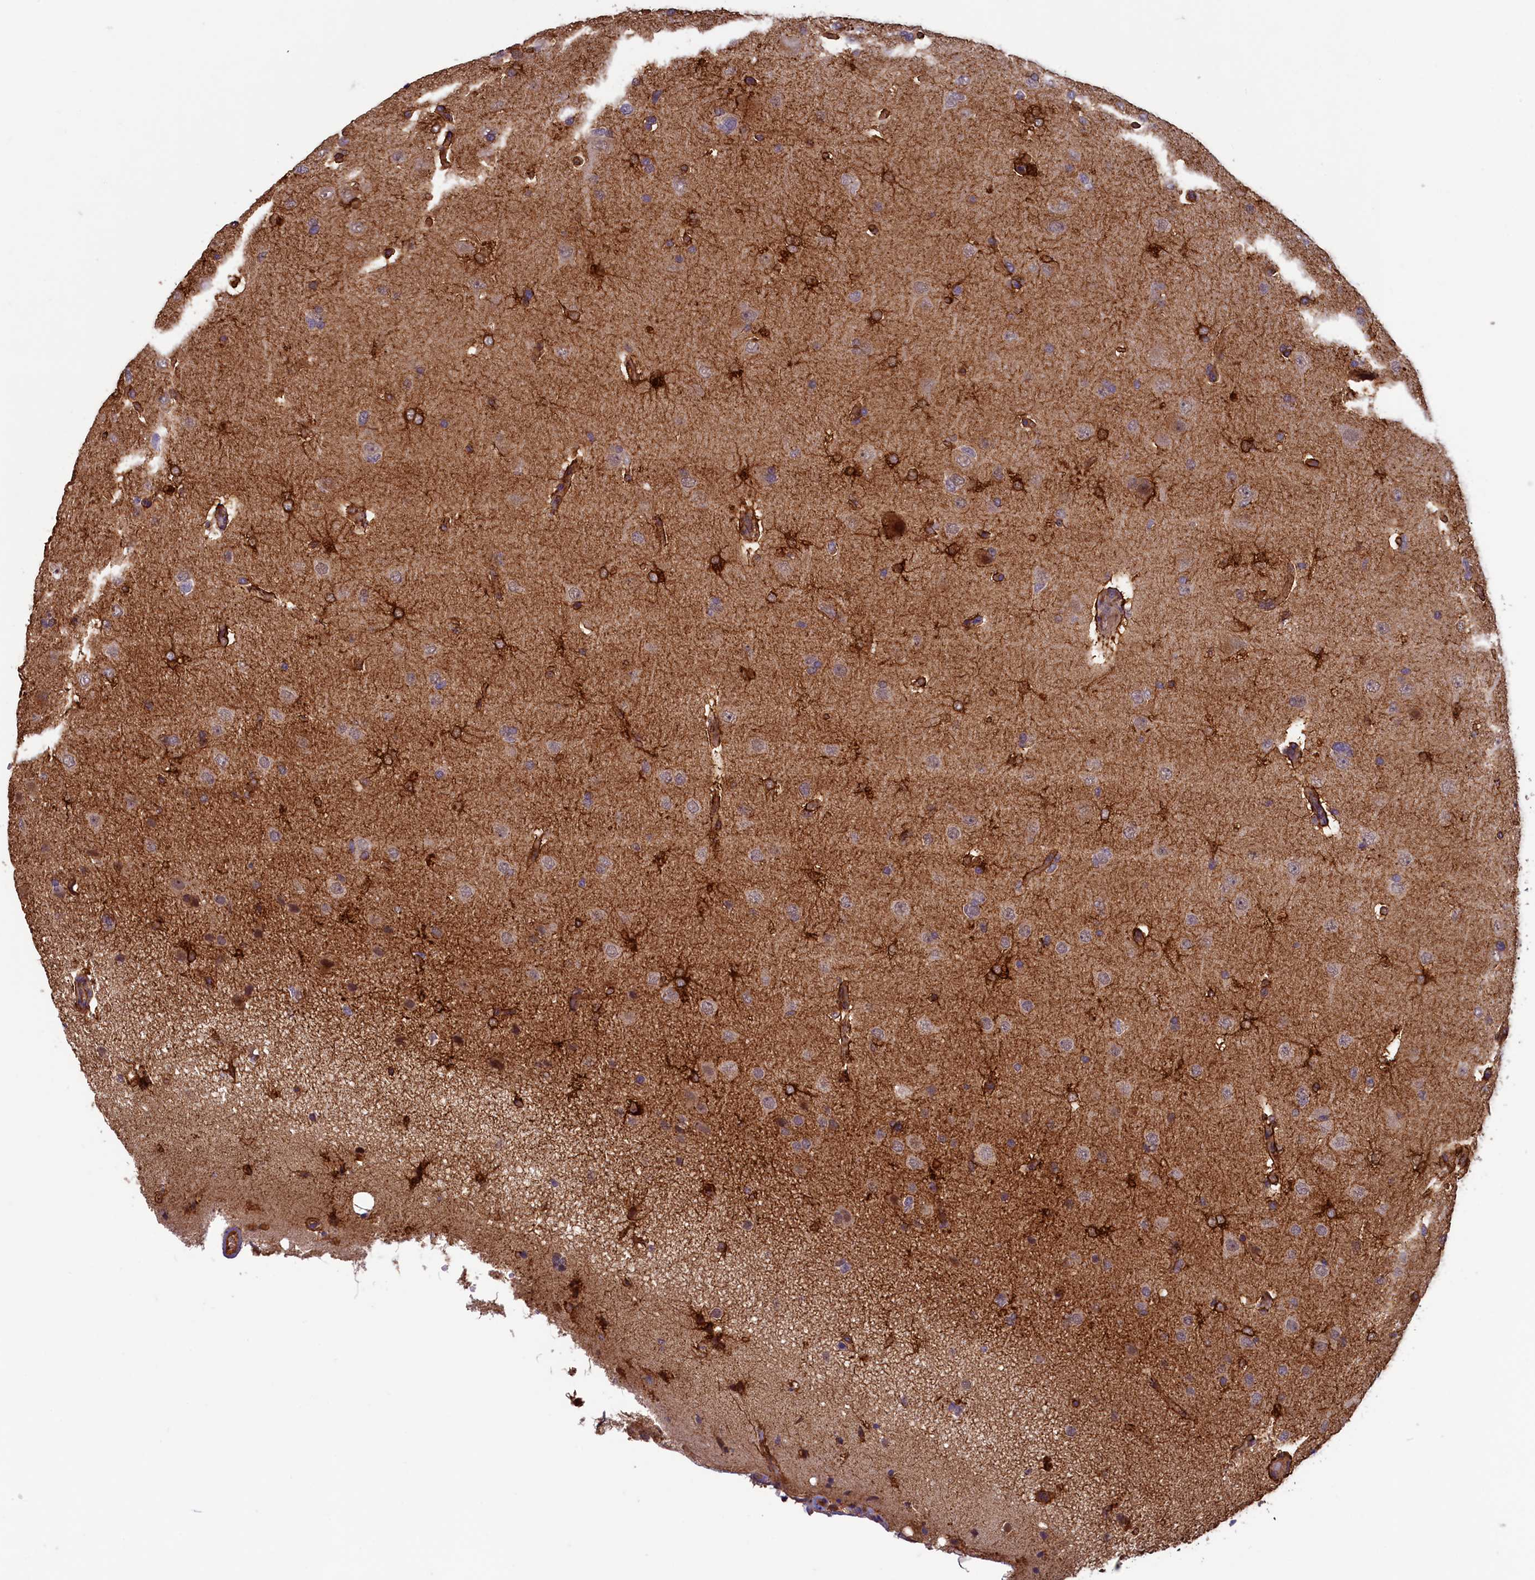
{"staining": {"intensity": "moderate", "quantity": "<25%", "location": "cytoplasmic/membranous"}, "tissue": "glioma", "cell_type": "Tumor cells", "image_type": "cancer", "snomed": [{"axis": "morphology", "description": "Glioma, malignant, High grade"}, {"axis": "topography", "description": "Brain"}], "caption": "Immunohistochemistry (IHC) histopathology image of neoplastic tissue: human glioma stained using IHC shows low levels of moderate protein expression localized specifically in the cytoplasmic/membranous of tumor cells, appearing as a cytoplasmic/membranous brown color.", "gene": "ACSBG1", "patient": {"sex": "male", "age": 72}}